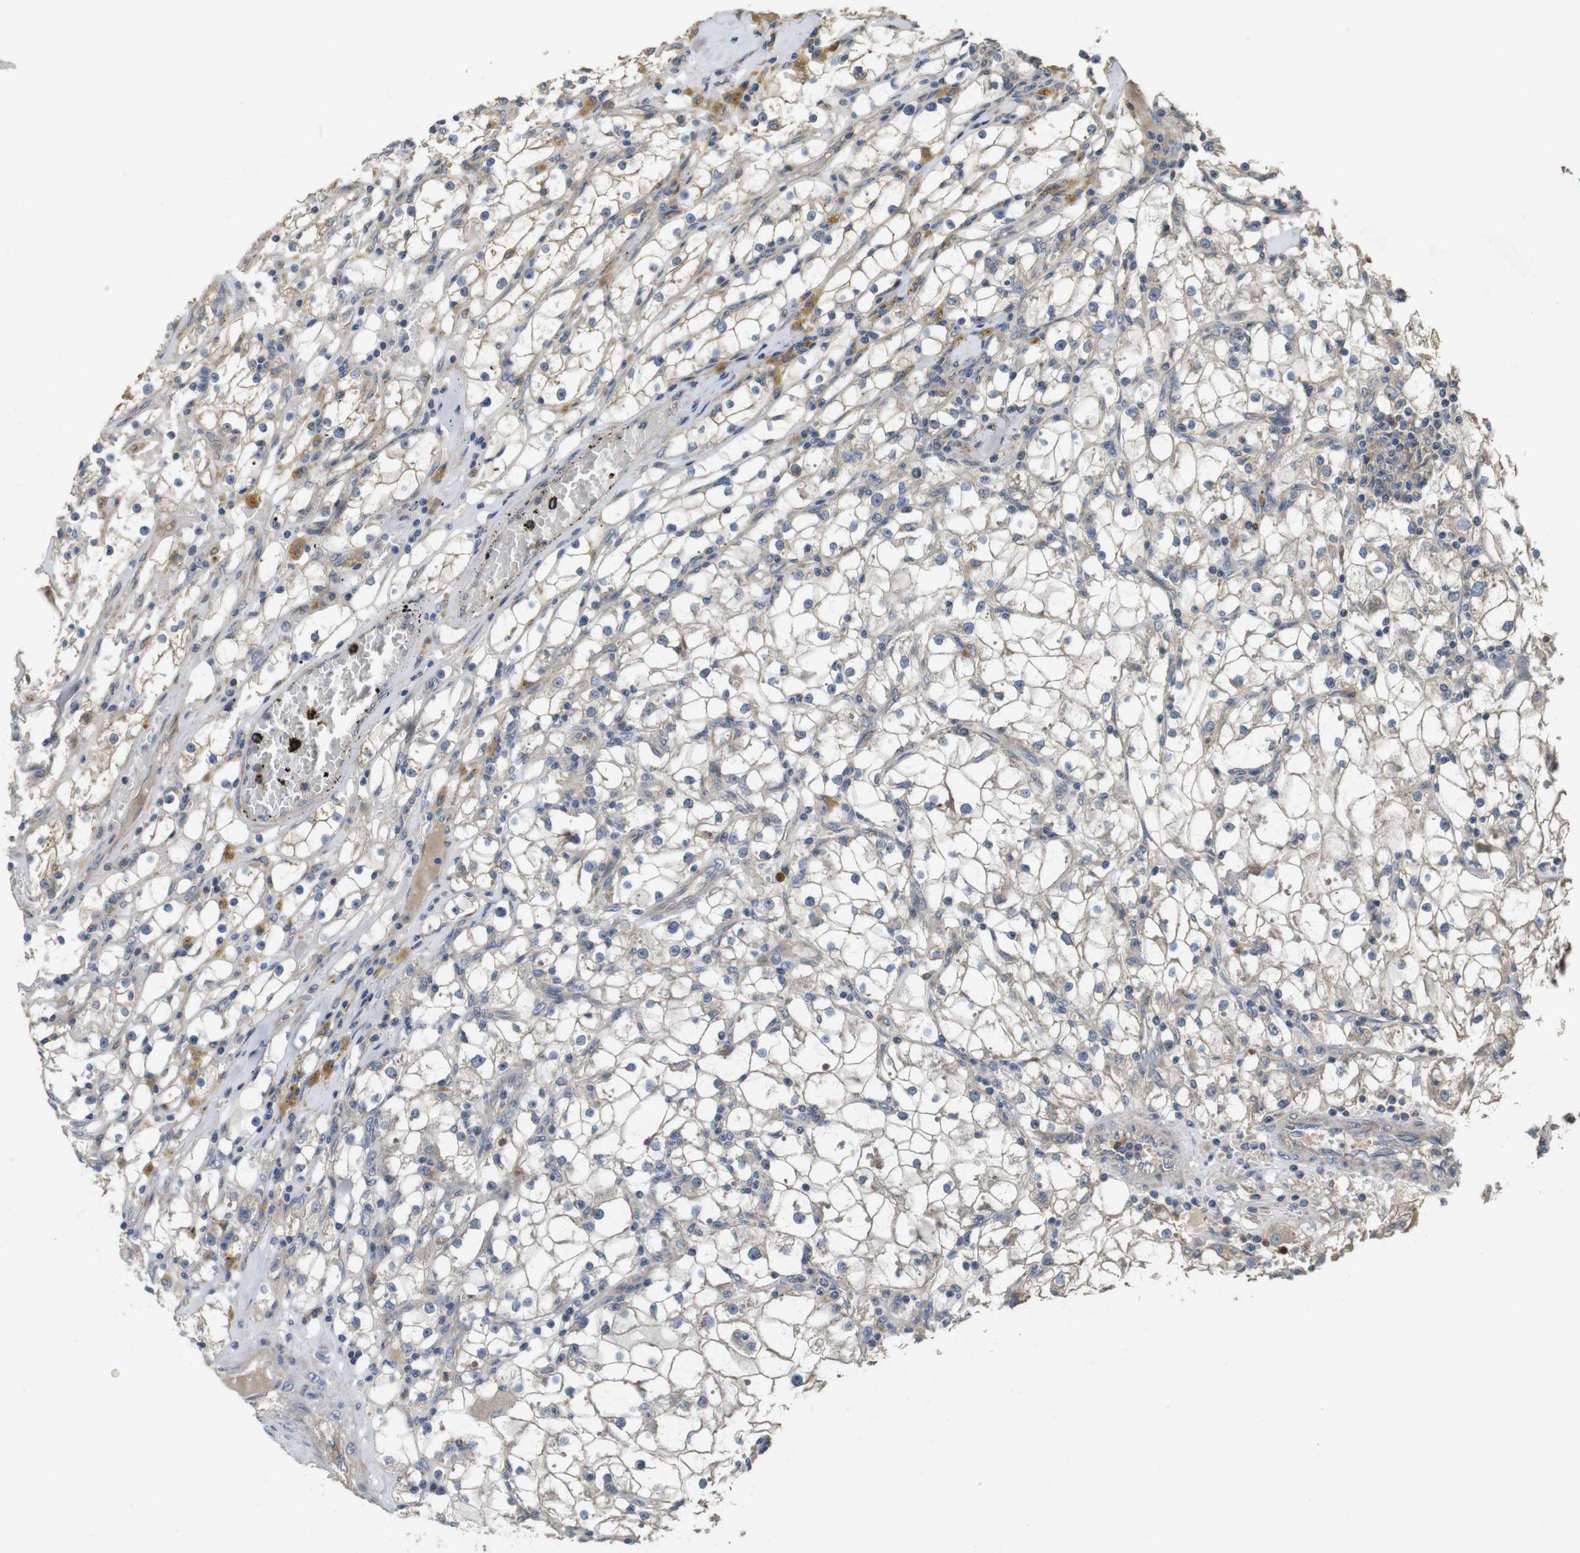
{"staining": {"intensity": "weak", "quantity": "<25%", "location": "cytoplasmic/membranous"}, "tissue": "renal cancer", "cell_type": "Tumor cells", "image_type": "cancer", "snomed": [{"axis": "morphology", "description": "Adenocarcinoma, NOS"}, {"axis": "topography", "description": "Kidney"}], "caption": "Renal cancer was stained to show a protein in brown. There is no significant staining in tumor cells.", "gene": "PCDHB10", "patient": {"sex": "male", "age": 56}}